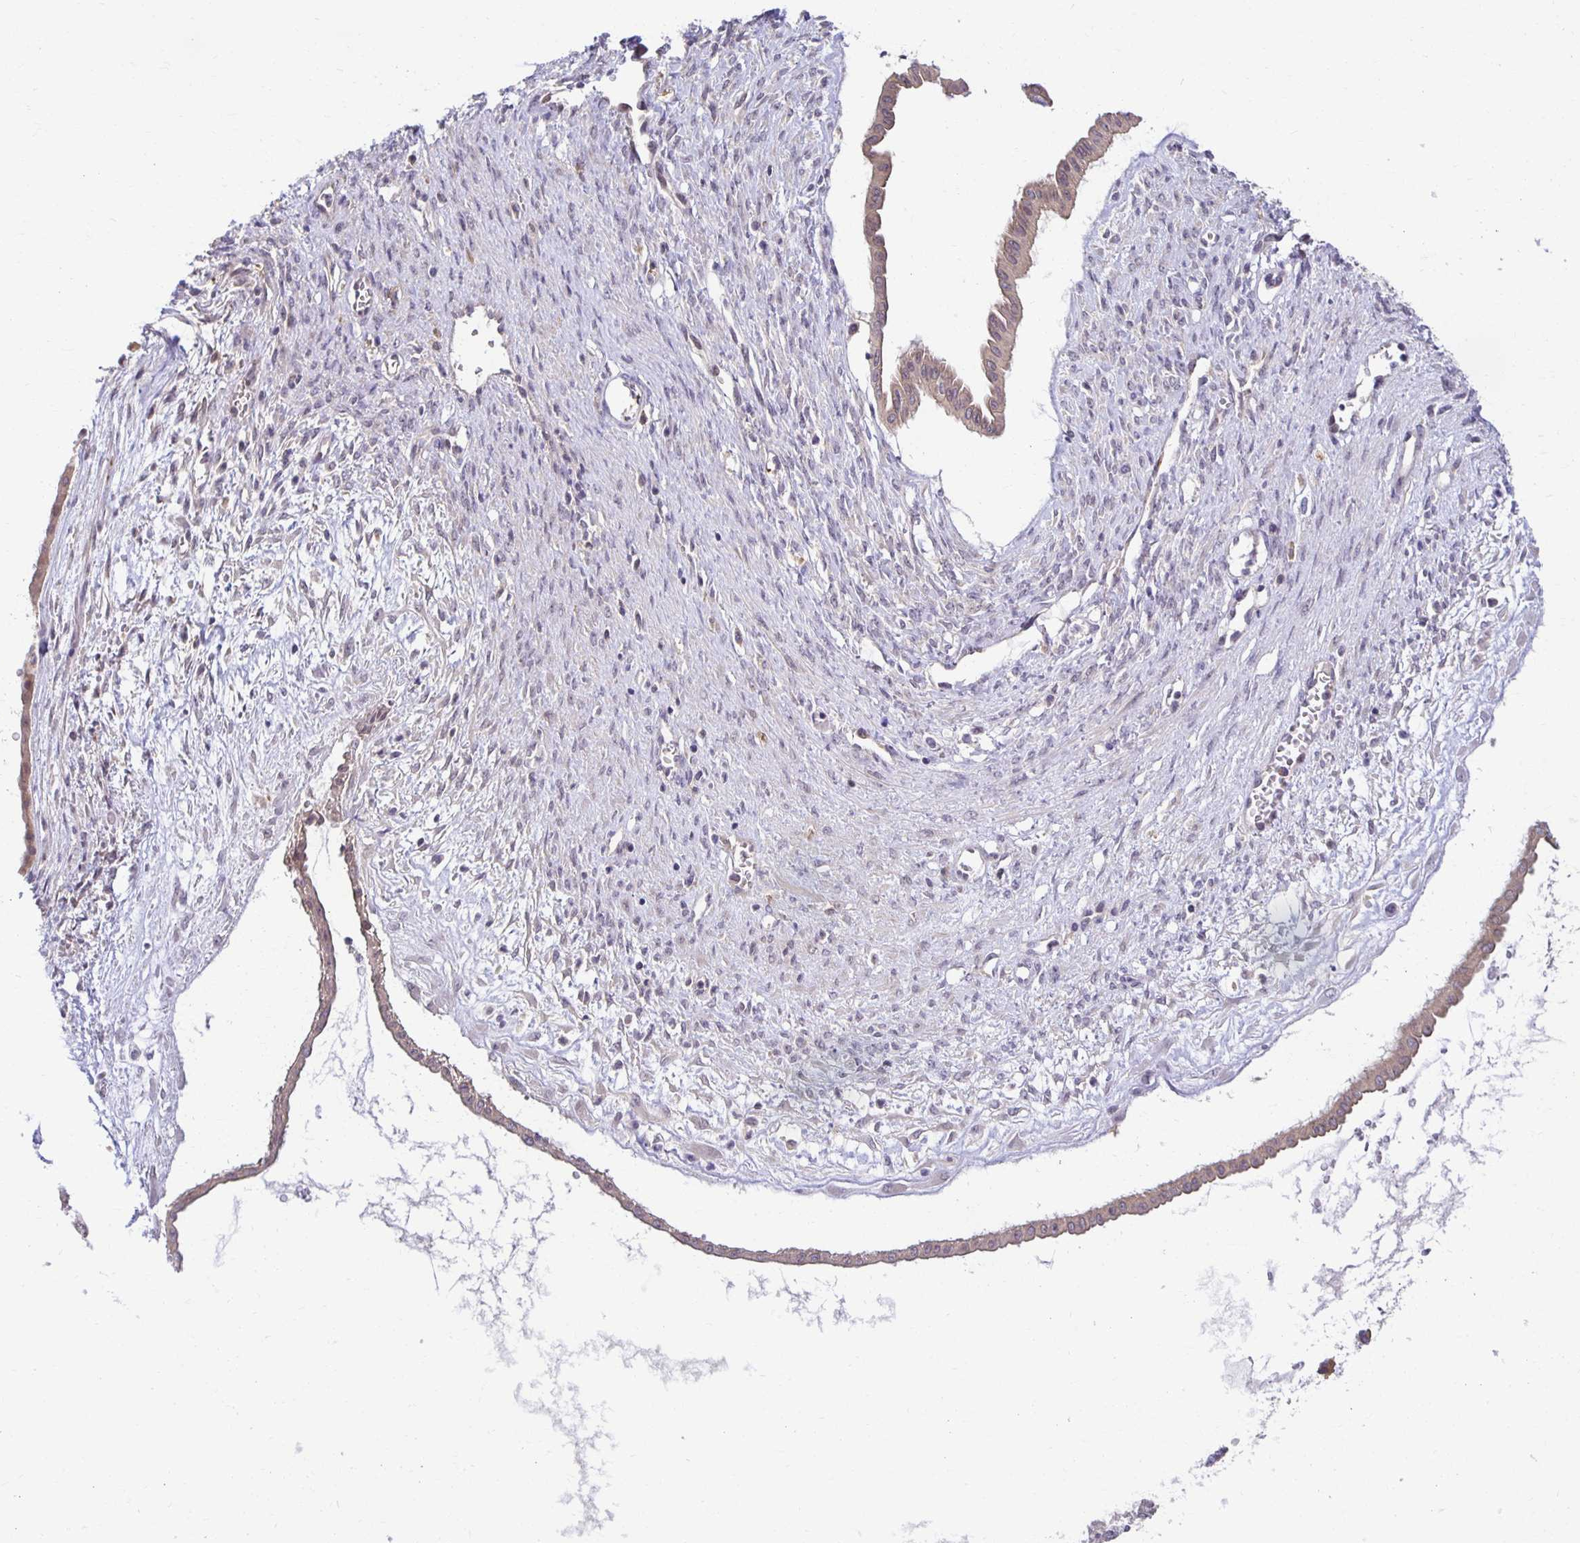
{"staining": {"intensity": "weak", "quantity": ">75%", "location": "cytoplasmic/membranous"}, "tissue": "ovarian cancer", "cell_type": "Tumor cells", "image_type": "cancer", "snomed": [{"axis": "morphology", "description": "Cystadenocarcinoma, mucinous, NOS"}, {"axis": "topography", "description": "Ovary"}], "caption": "A photomicrograph of ovarian cancer stained for a protein reveals weak cytoplasmic/membranous brown staining in tumor cells.", "gene": "MIEN1", "patient": {"sex": "female", "age": 73}}